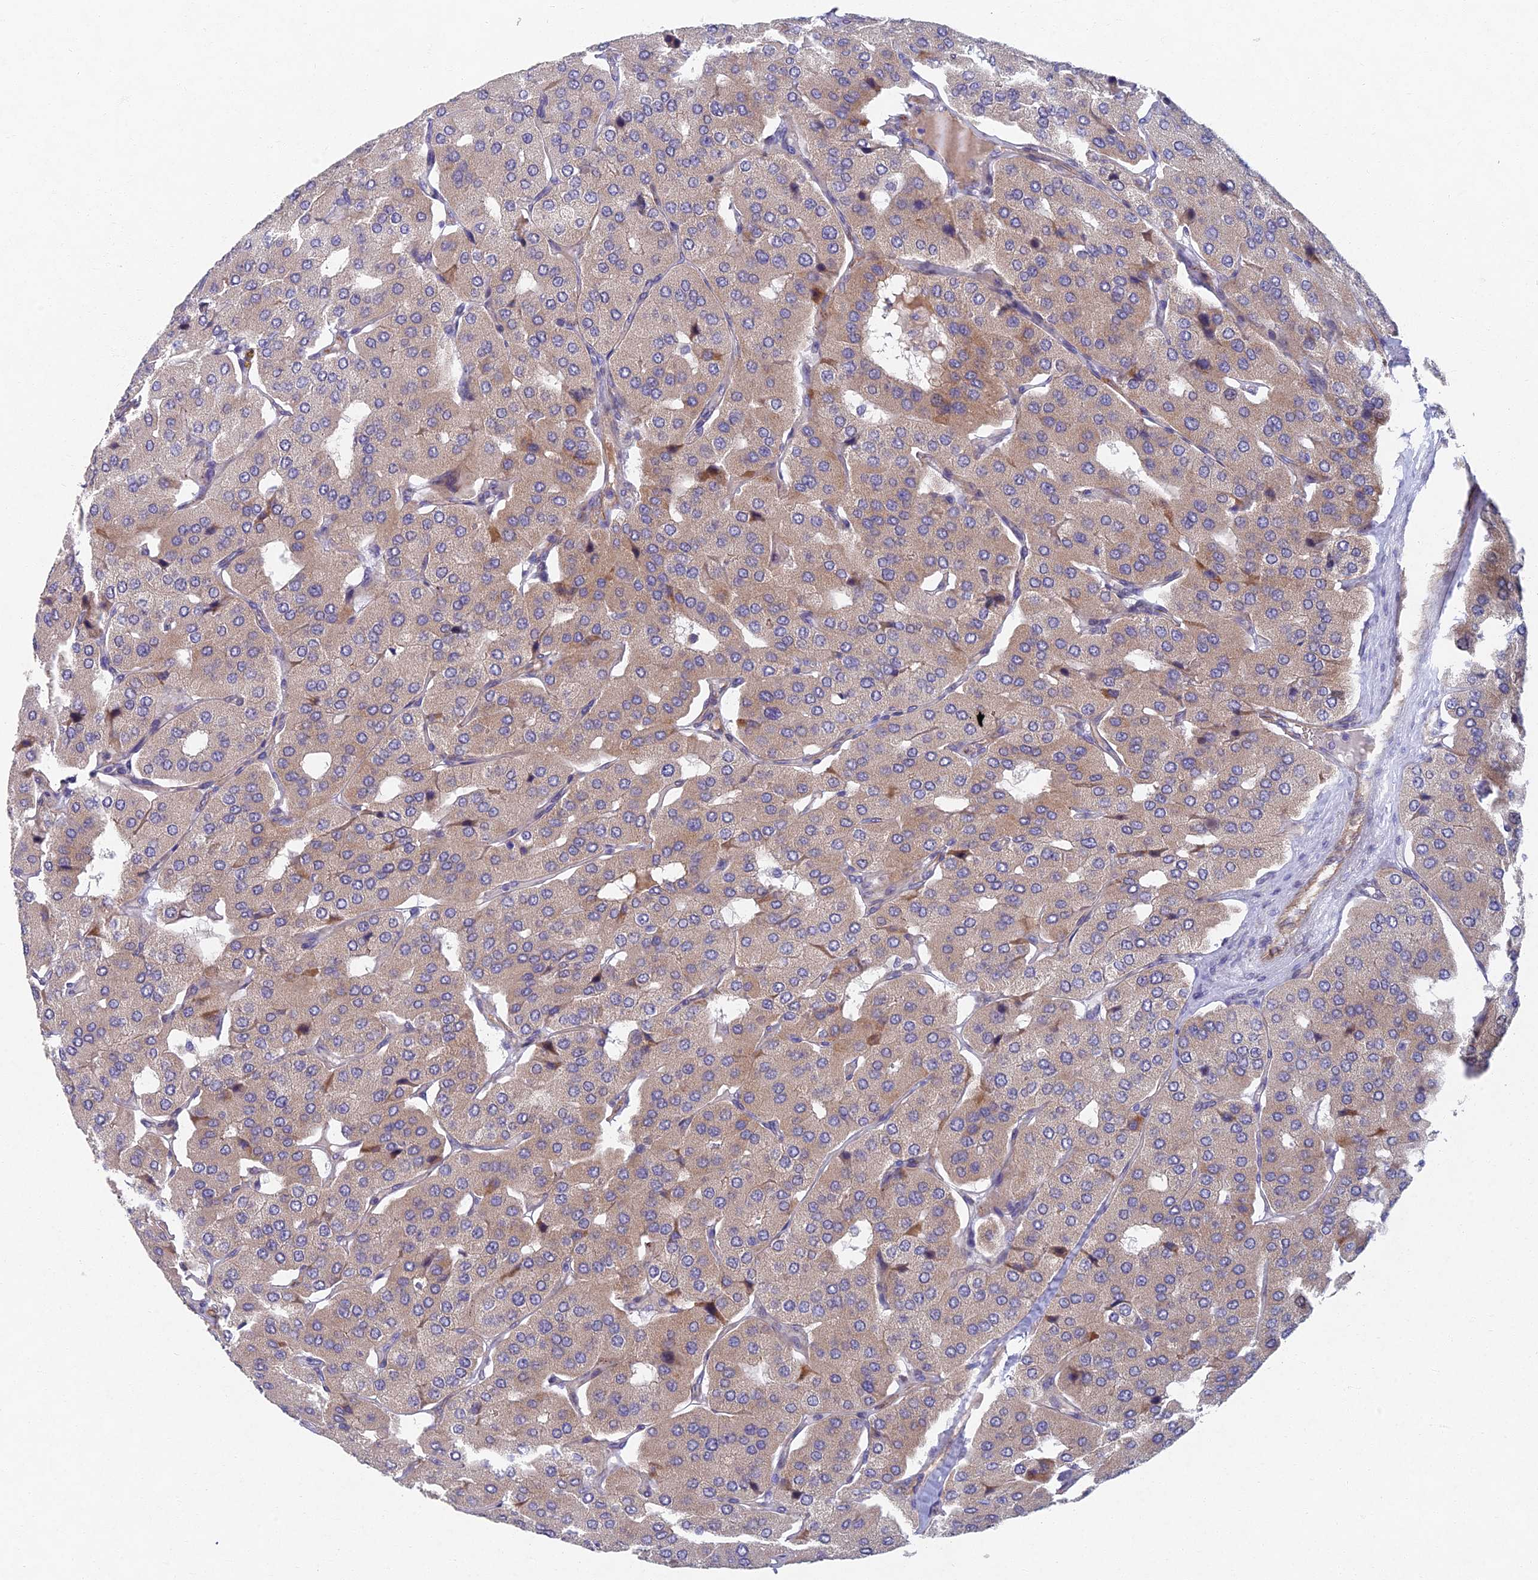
{"staining": {"intensity": "weak", "quantity": "<25%", "location": "cytoplasmic/membranous"}, "tissue": "parathyroid gland", "cell_type": "Glandular cells", "image_type": "normal", "snomed": [{"axis": "morphology", "description": "Normal tissue, NOS"}, {"axis": "morphology", "description": "Adenoma, NOS"}, {"axis": "topography", "description": "Parathyroid gland"}], "caption": "The immunohistochemistry photomicrograph has no significant staining in glandular cells of parathyroid gland.", "gene": "RHBDL2", "patient": {"sex": "female", "age": 86}}